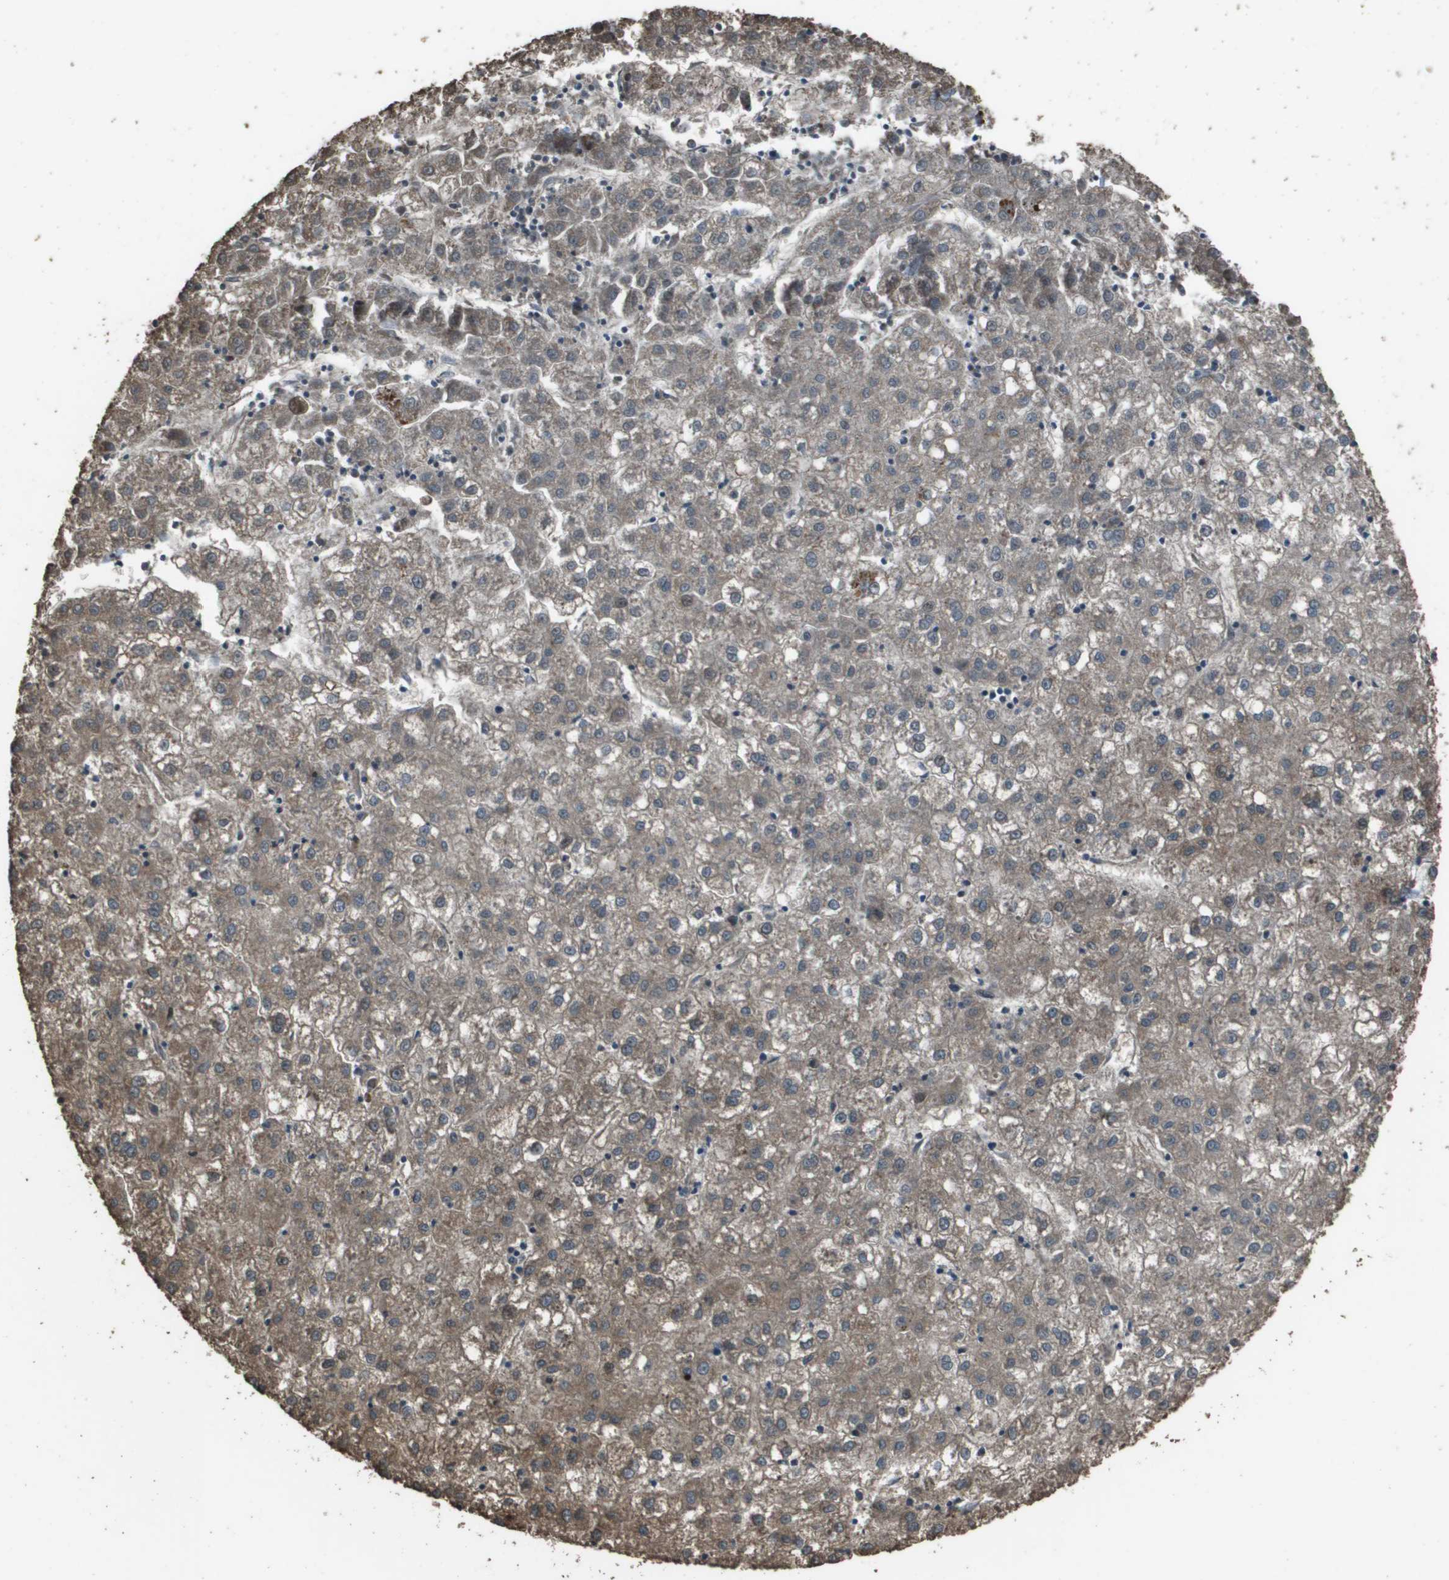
{"staining": {"intensity": "weak", "quantity": ">75%", "location": "cytoplasmic/membranous"}, "tissue": "liver cancer", "cell_type": "Tumor cells", "image_type": "cancer", "snomed": [{"axis": "morphology", "description": "Carcinoma, Hepatocellular, NOS"}, {"axis": "topography", "description": "Liver"}], "caption": "The immunohistochemical stain shows weak cytoplasmic/membranous positivity in tumor cells of liver hepatocellular carcinoma tissue.", "gene": "FIG4", "patient": {"sex": "male", "age": 72}}